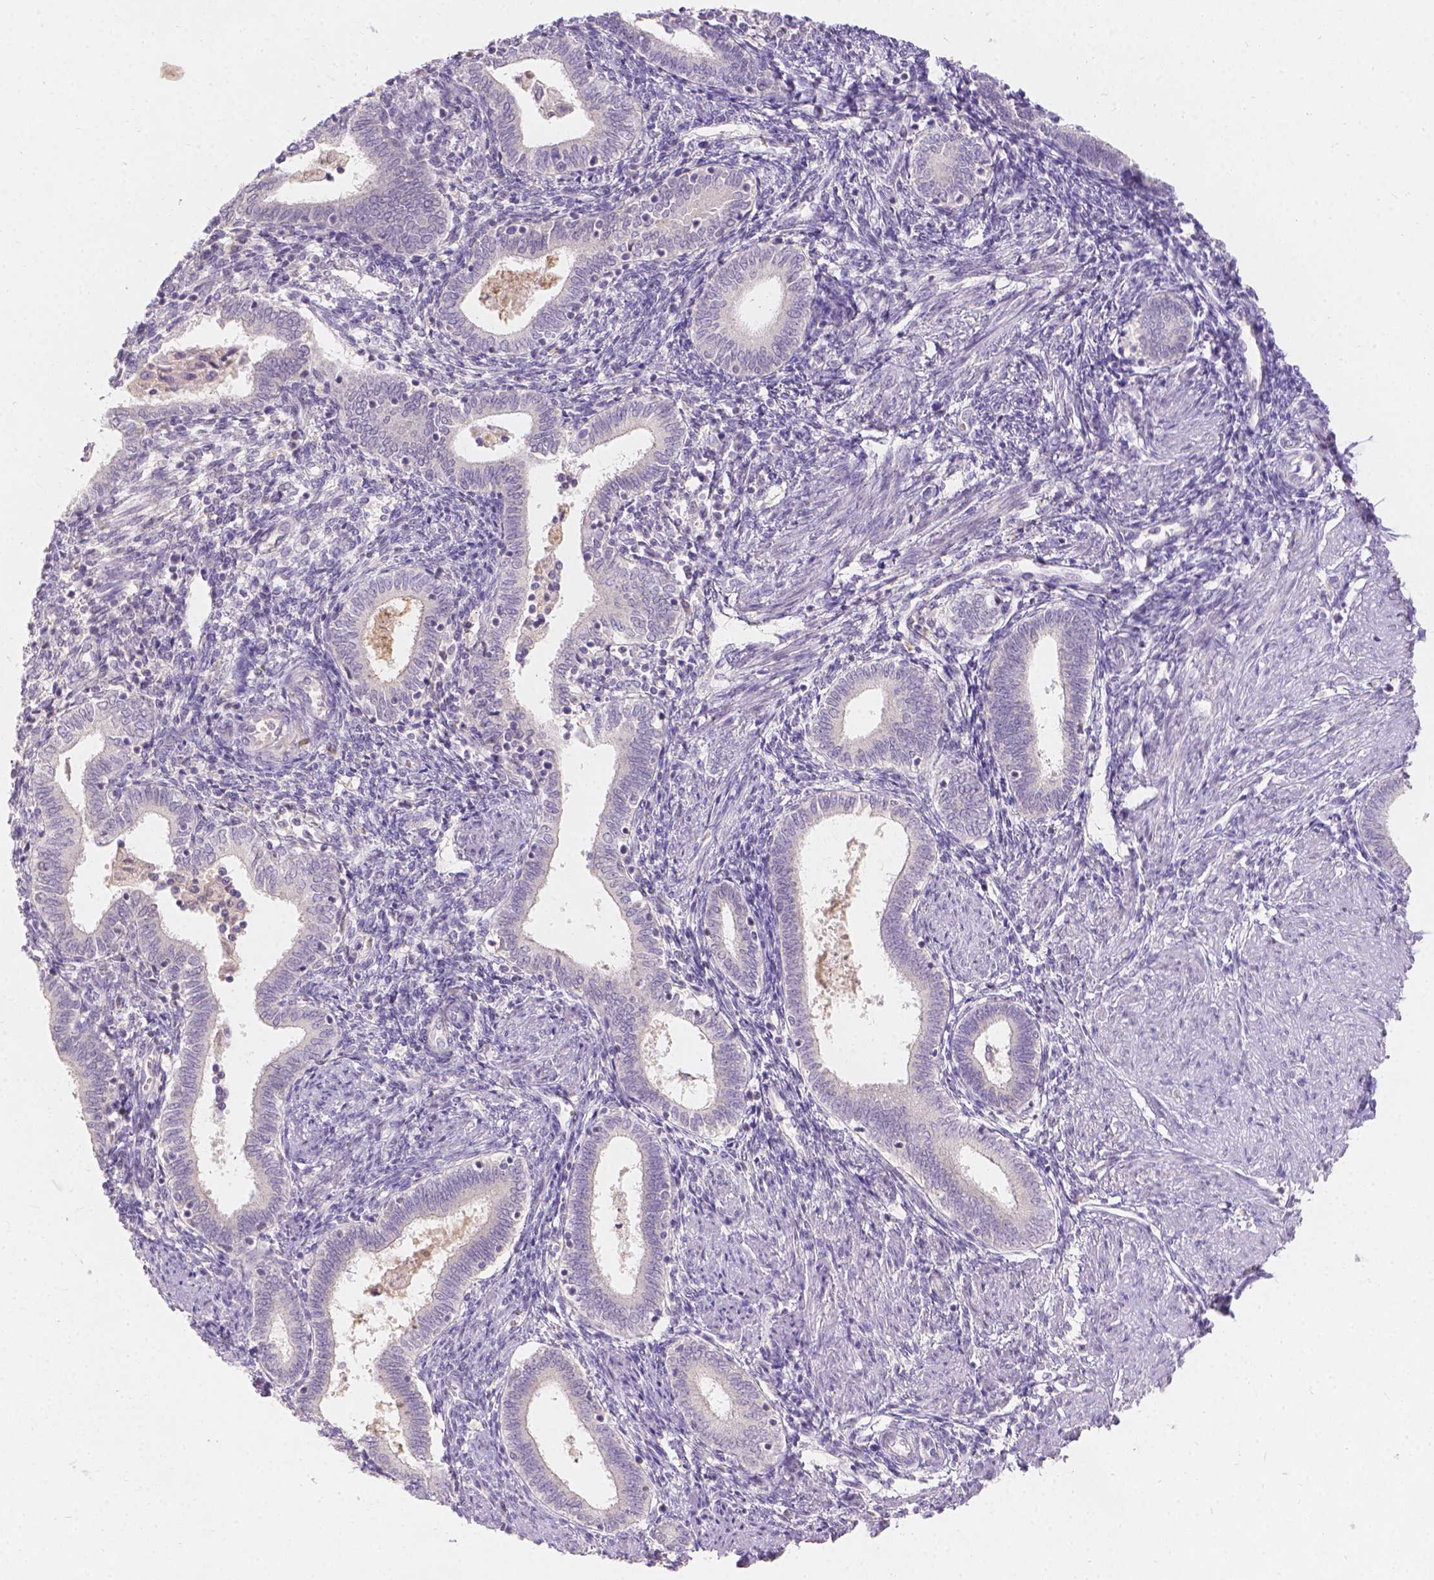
{"staining": {"intensity": "negative", "quantity": "none", "location": "none"}, "tissue": "endometrium", "cell_type": "Cells in endometrial stroma", "image_type": "normal", "snomed": [{"axis": "morphology", "description": "Normal tissue, NOS"}, {"axis": "topography", "description": "Endometrium"}], "caption": "Cells in endometrial stroma are negative for protein expression in normal human endometrium. (Brightfield microscopy of DAB immunohistochemistry at high magnification).", "gene": "DCAF4L1", "patient": {"sex": "female", "age": 42}}